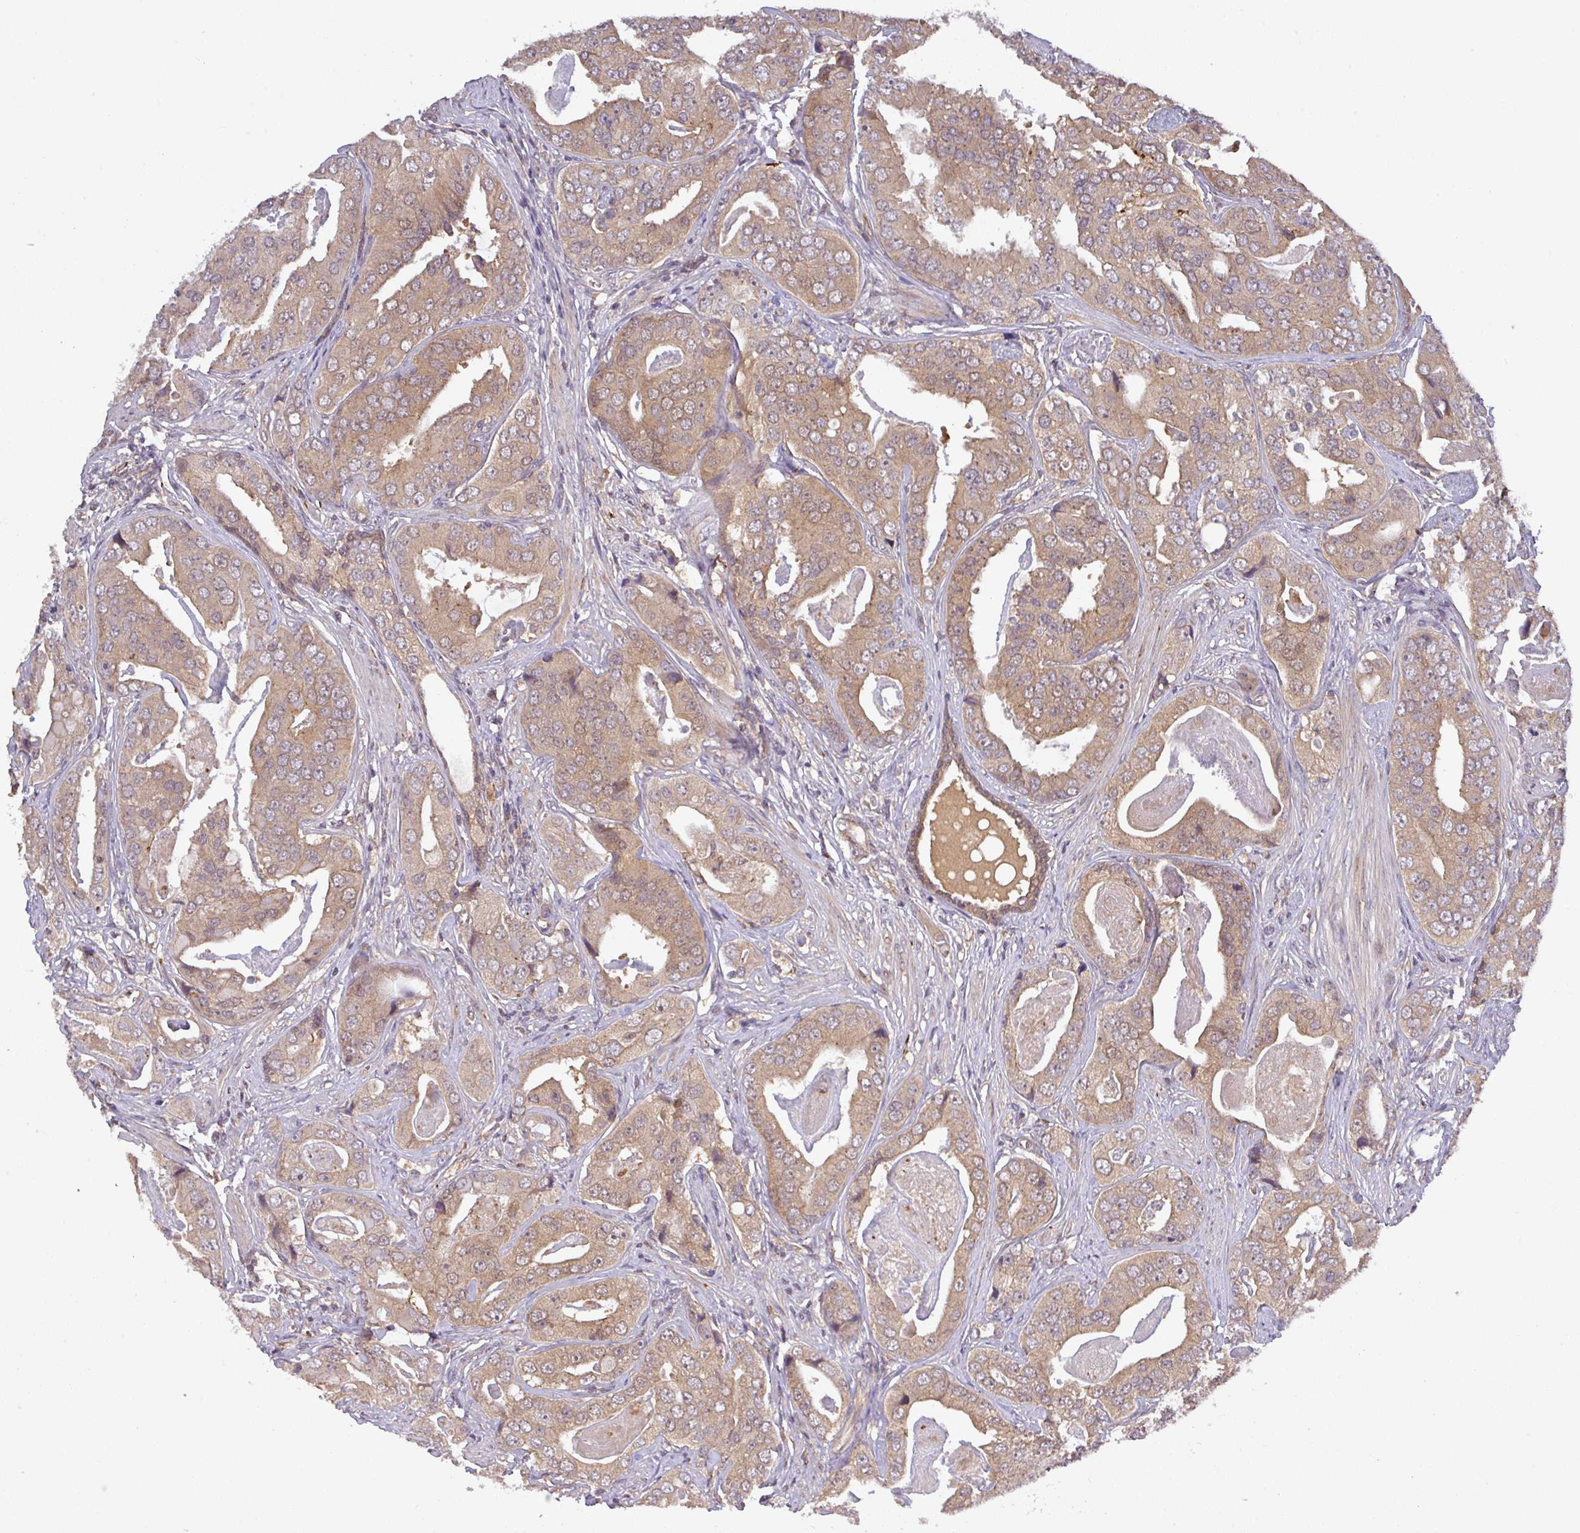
{"staining": {"intensity": "moderate", "quantity": ">75%", "location": "cytoplasmic/membranous"}, "tissue": "prostate cancer", "cell_type": "Tumor cells", "image_type": "cancer", "snomed": [{"axis": "morphology", "description": "Adenocarcinoma, High grade"}, {"axis": "topography", "description": "Prostate"}], "caption": "Protein expression analysis of prostate high-grade adenocarcinoma displays moderate cytoplasmic/membranous expression in approximately >75% of tumor cells. (DAB (3,3'-diaminobenzidine) IHC with brightfield microscopy, high magnification).", "gene": "CCDC121", "patient": {"sex": "male", "age": 71}}